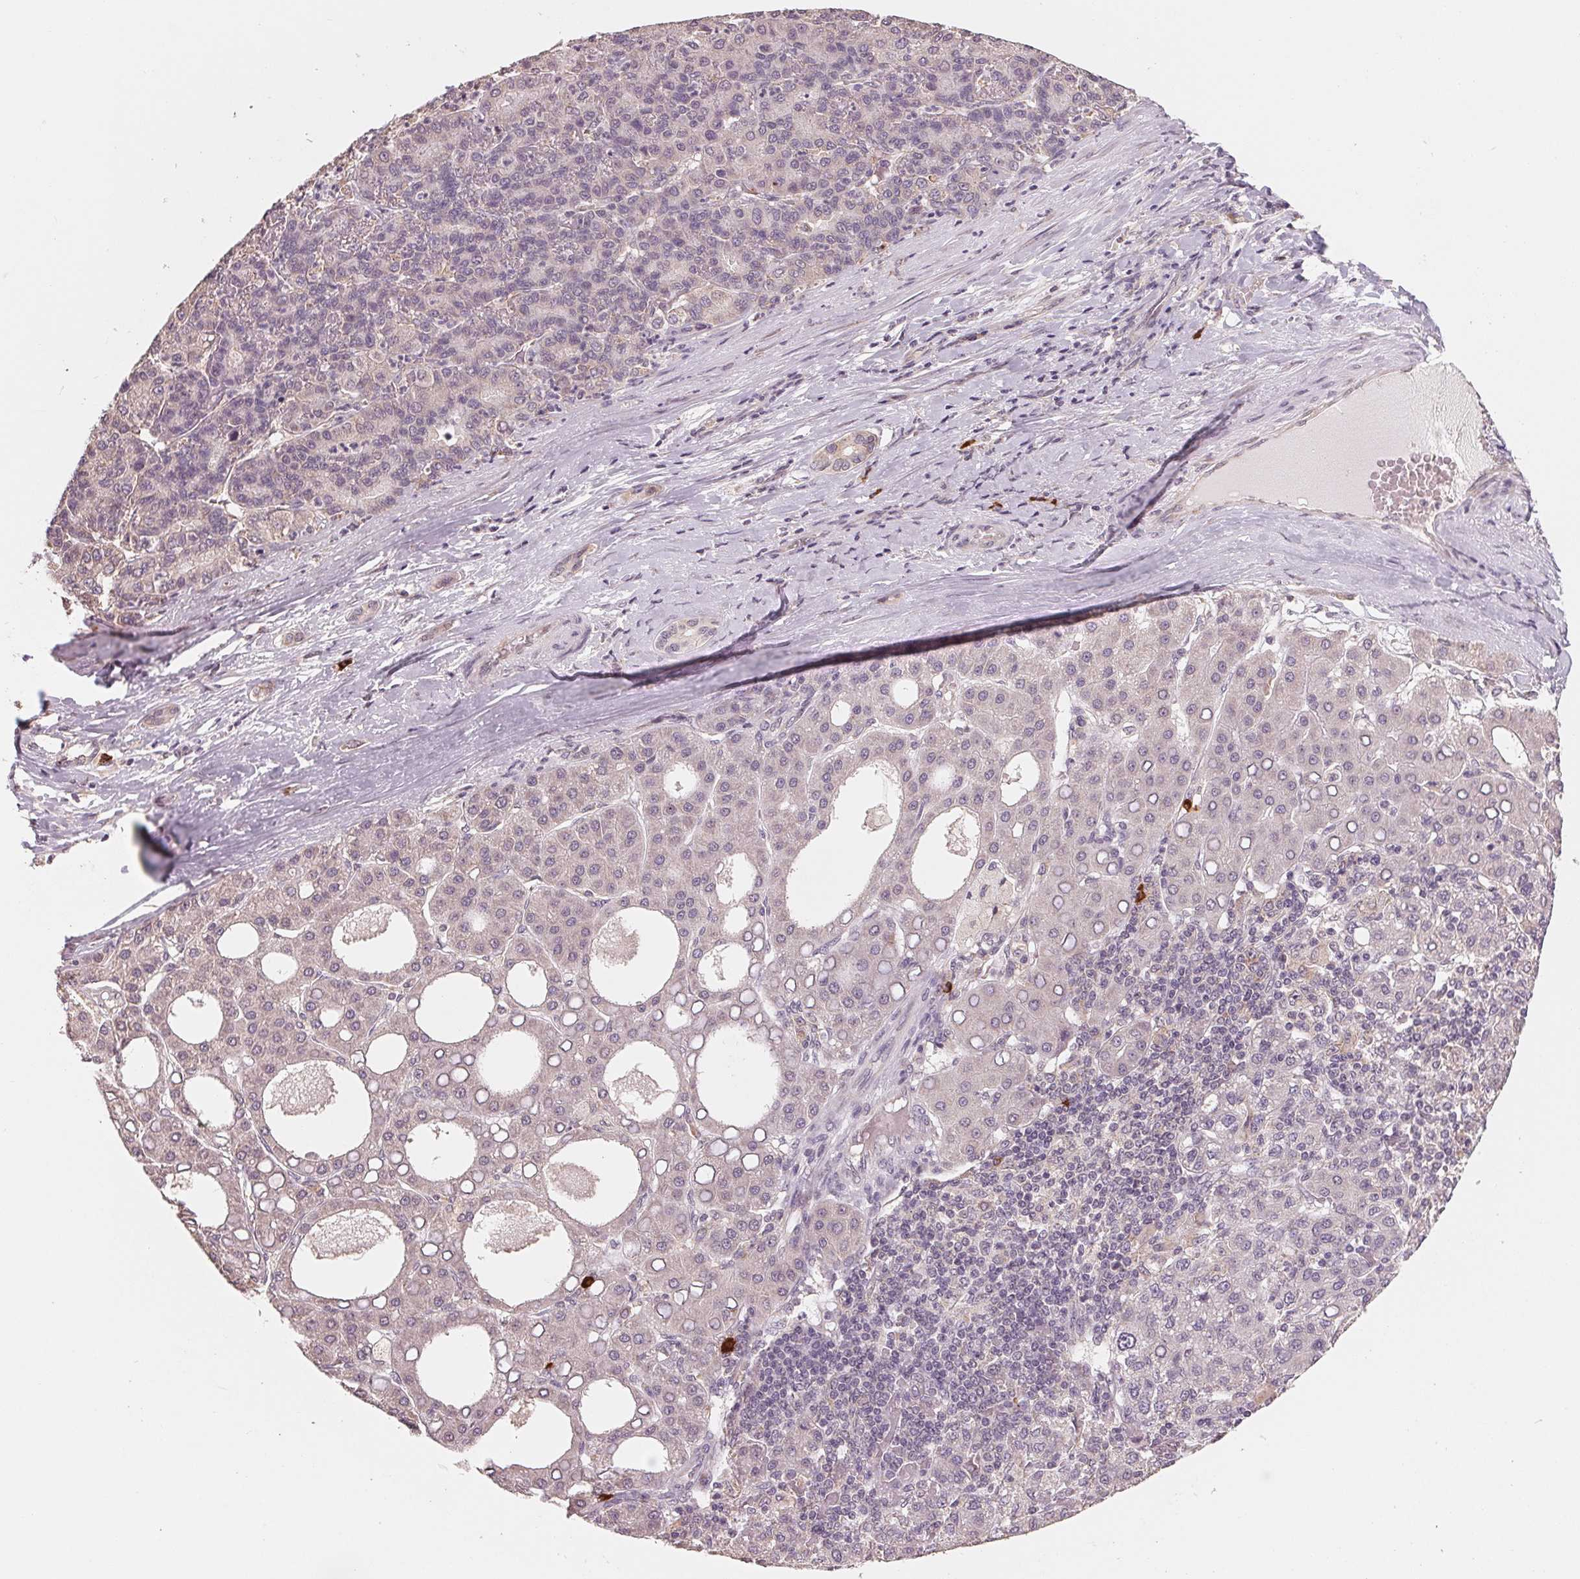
{"staining": {"intensity": "negative", "quantity": "none", "location": "none"}, "tissue": "liver cancer", "cell_type": "Tumor cells", "image_type": "cancer", "snomed": [{"axis": "morphology", "description": "Carcinoma, Hepatocellular, NOS"}, {"axis": "topography", "description": "Liver"}], "caption": "An IHC photomicrograph of liver hepatocellular carcinoma is shown. There is no staining in tumor cells of liver hepatocellular carcinoma.", "gene": "GIGYF2", "patient": {"sex": "male", "age": 65}}